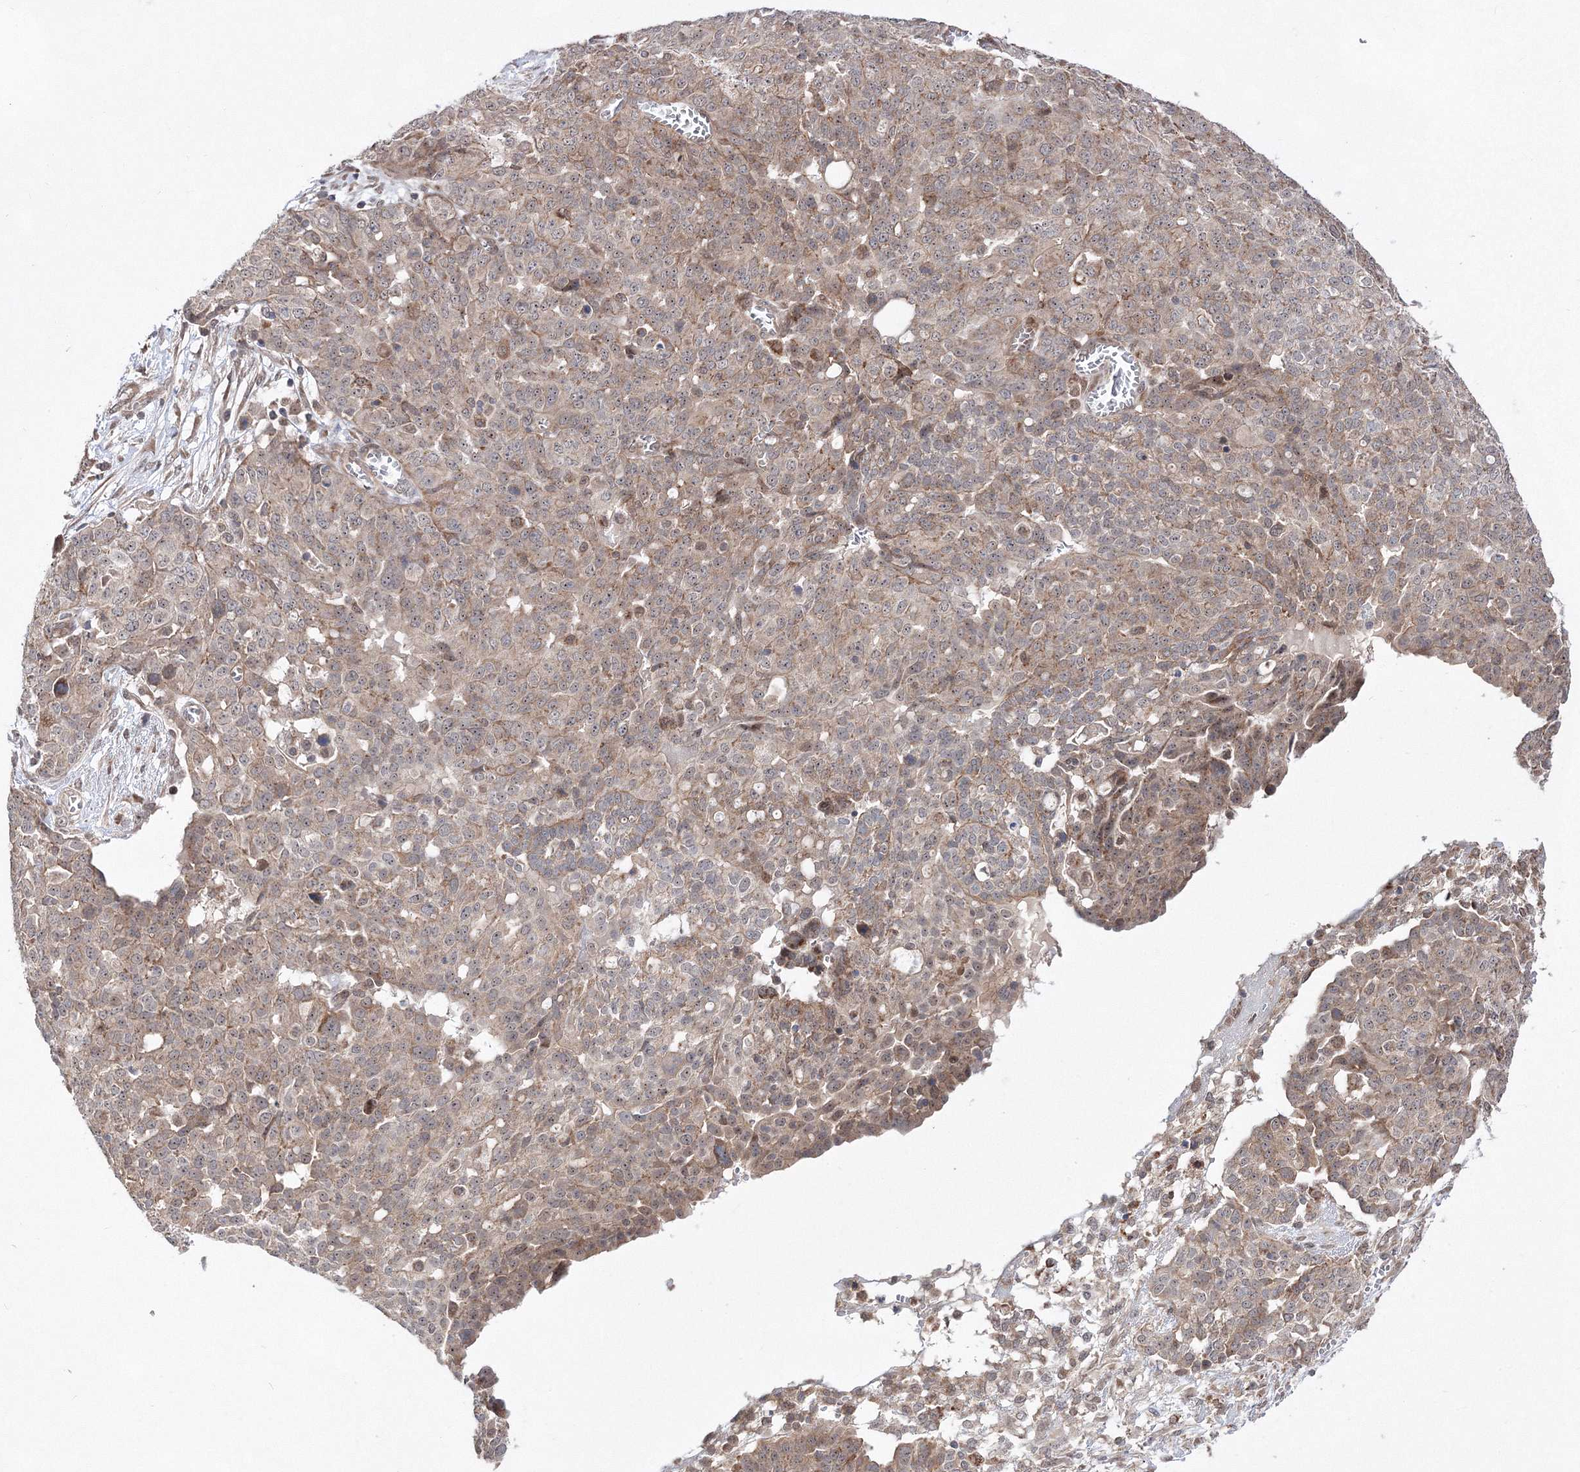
{"staining": {"intensity": "weak", "quantity": ">75%", "location": "cytoplasmic/membranous"}, "tissue": "ovarian cancer", "cell_type": "Tumor cells", "image_type": "cancer", "snomed": [{"axis": "morphology", "description": "Cystadenocarcinoma, serous, NOS"}, {"axis": "topography", "description": "Soft tissue"}, {"axis": "topography", "description": "Ovary"}], "caption": "A brown stain labels weak cytoplasmic/membranous expression of a protein in ovarian cancer (serous cystadenocarcinoma) tumor cells.", "gene": "DALRD3", "patient": {"sex": "female", "age": 57}}